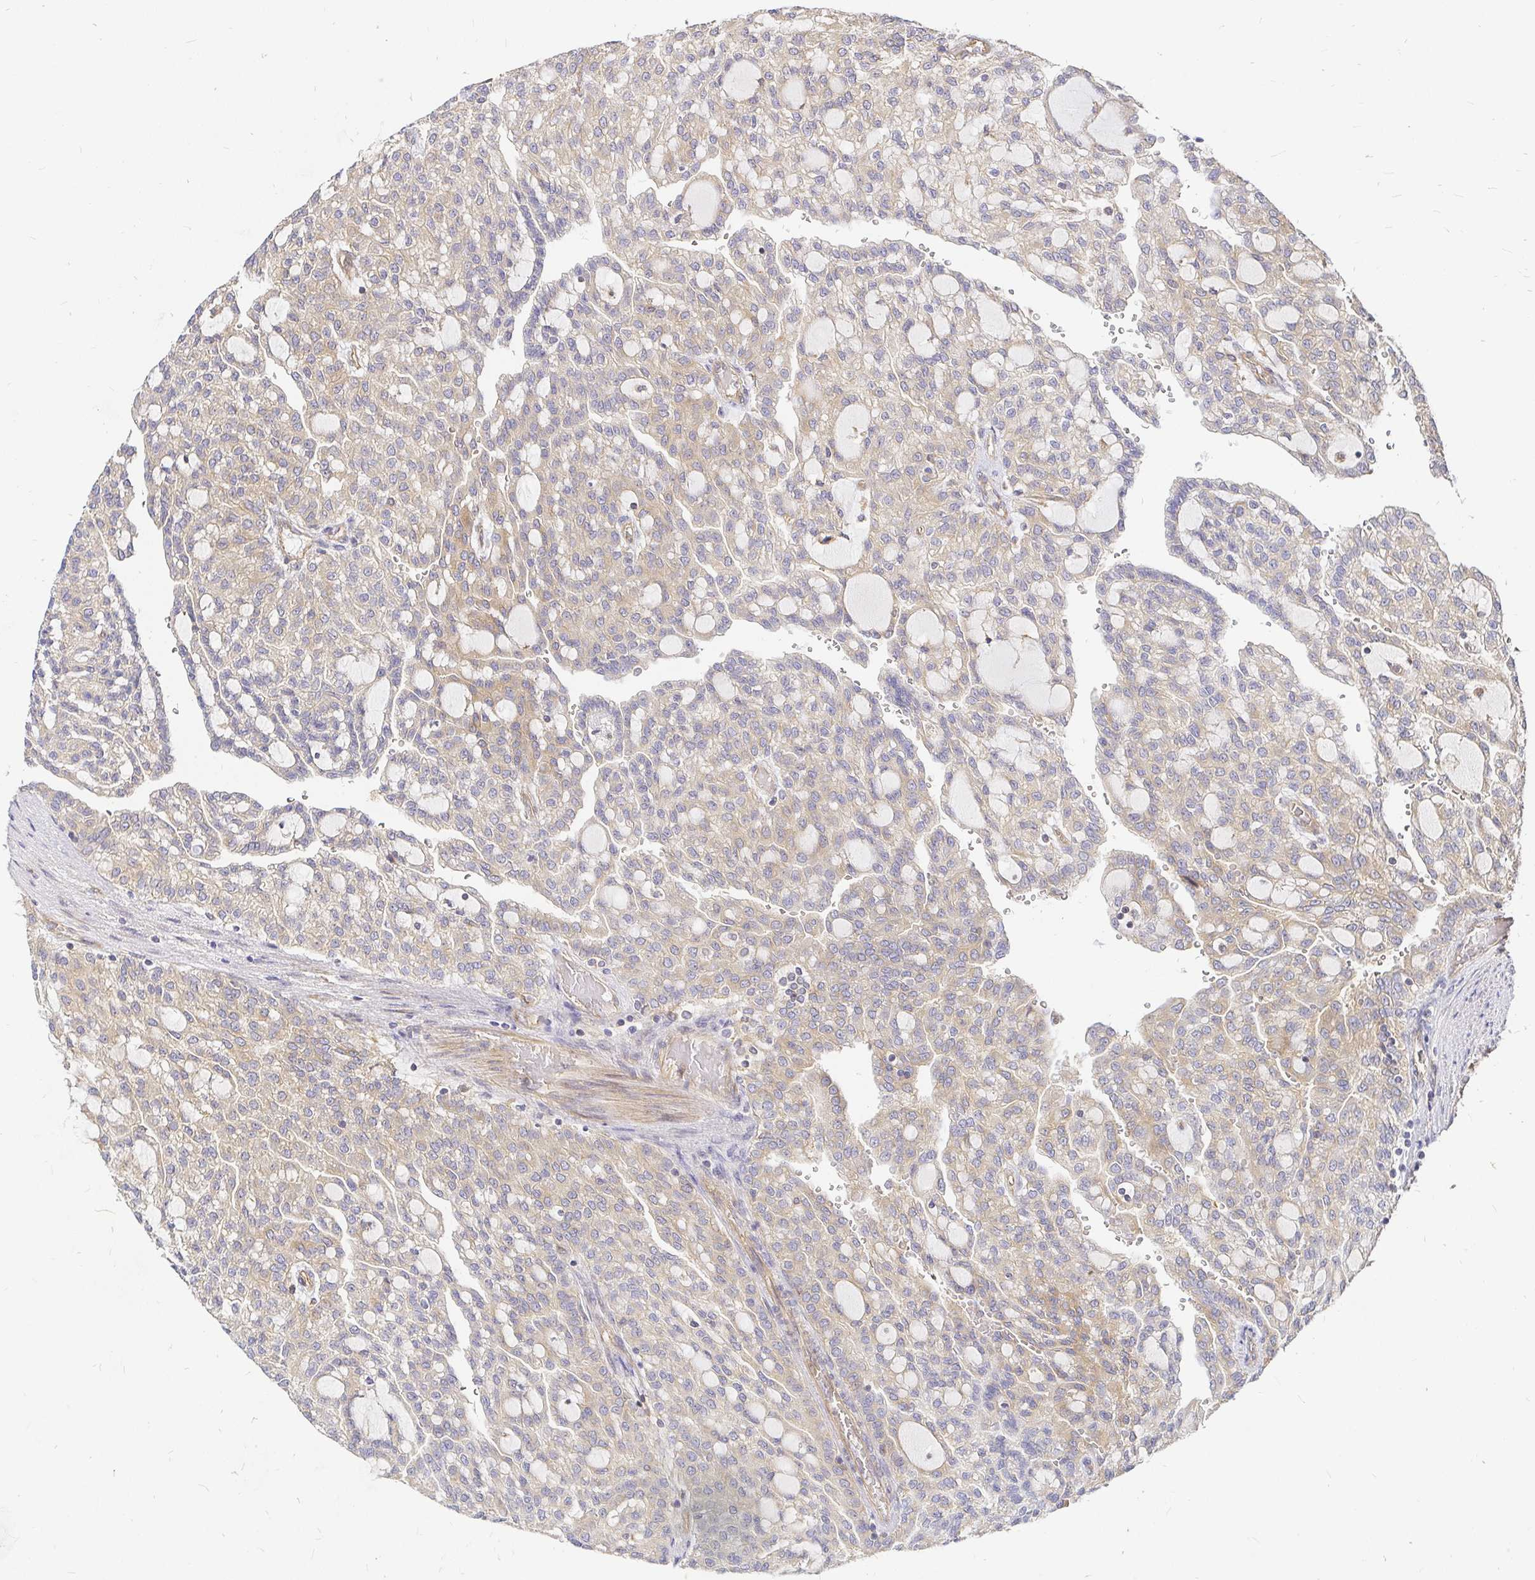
{"staining": {"intensity": "moderate", "quantity": "25%-75%", "location": "cytoplasmic/membranous"}, "tissue": "renal cancer", "cell_type": "Tumor cells", "image_type": "cancer", "snomed": [{"axis": "morphology", "description": "Adenocarcinoma, NOS"}, {"axis": "topography", "description": "Kidney"}], "caption": "The immunohistochemical stain labels moderate cytoplasmic/membranous positivity in tumor cells of renal cancer tissue. (DAB IHC with brightfield microscopy, high magnification).", "gene": "KIF5B", "patient": {"sex": "male", "age": 63}}